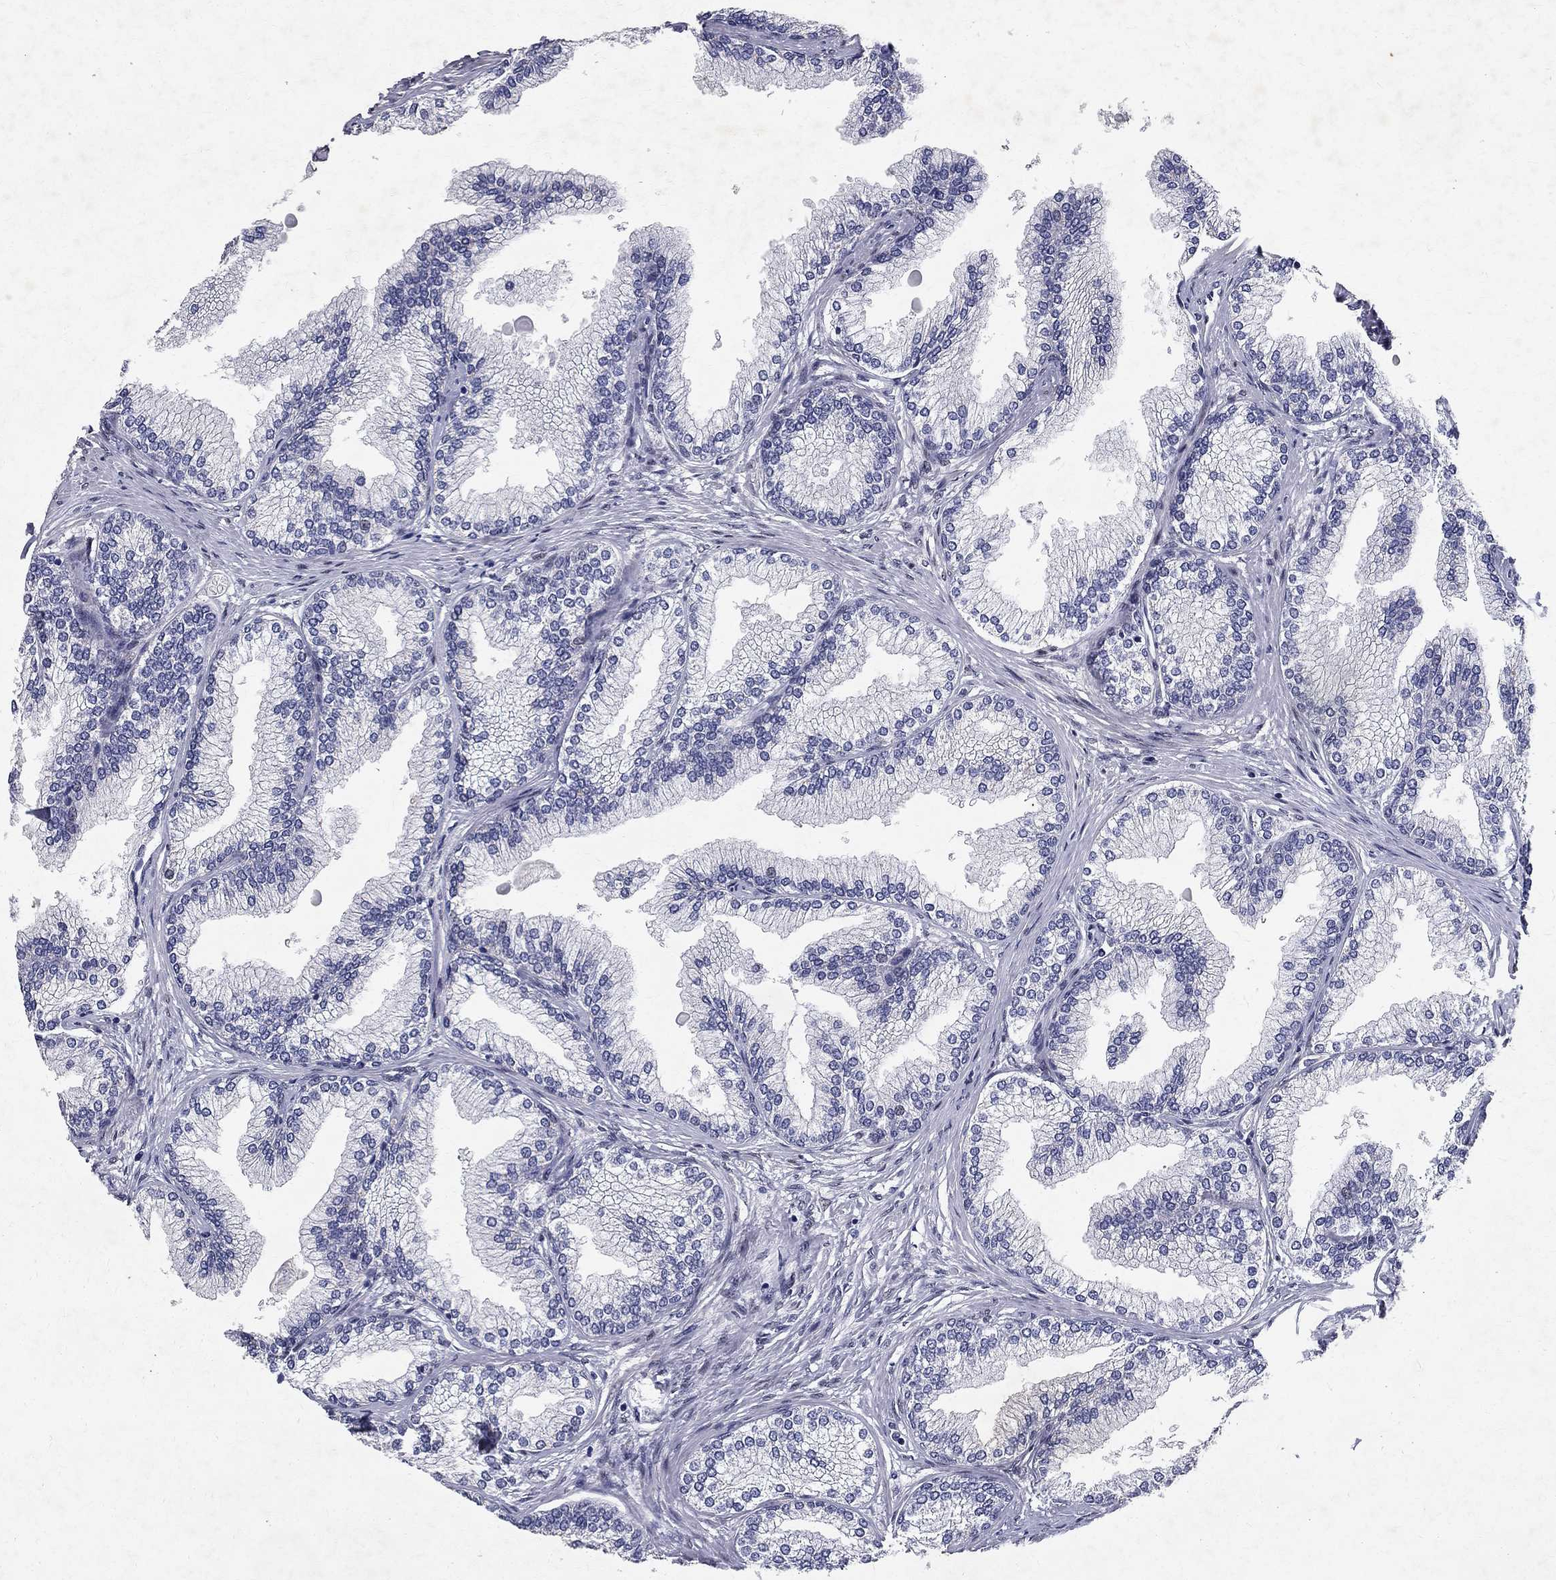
{"staining": {"intensity": "negative", "quantity": "none", "location": "none"}, "tissue": "prostate", "cell_type": "Glandular cells", "image_type": "normal", "snomed": [{"axis": "morphology", "description": "Normal tissue, NOS"}, {"axis": "topography", "description": "Prostate"}], "caption": "Immunohistochemistry (IHC) of benign prostate reveals no expression in glandular cells.", "gene": "RBFOX1", "patient": {"sex": "male", "age": 72}}